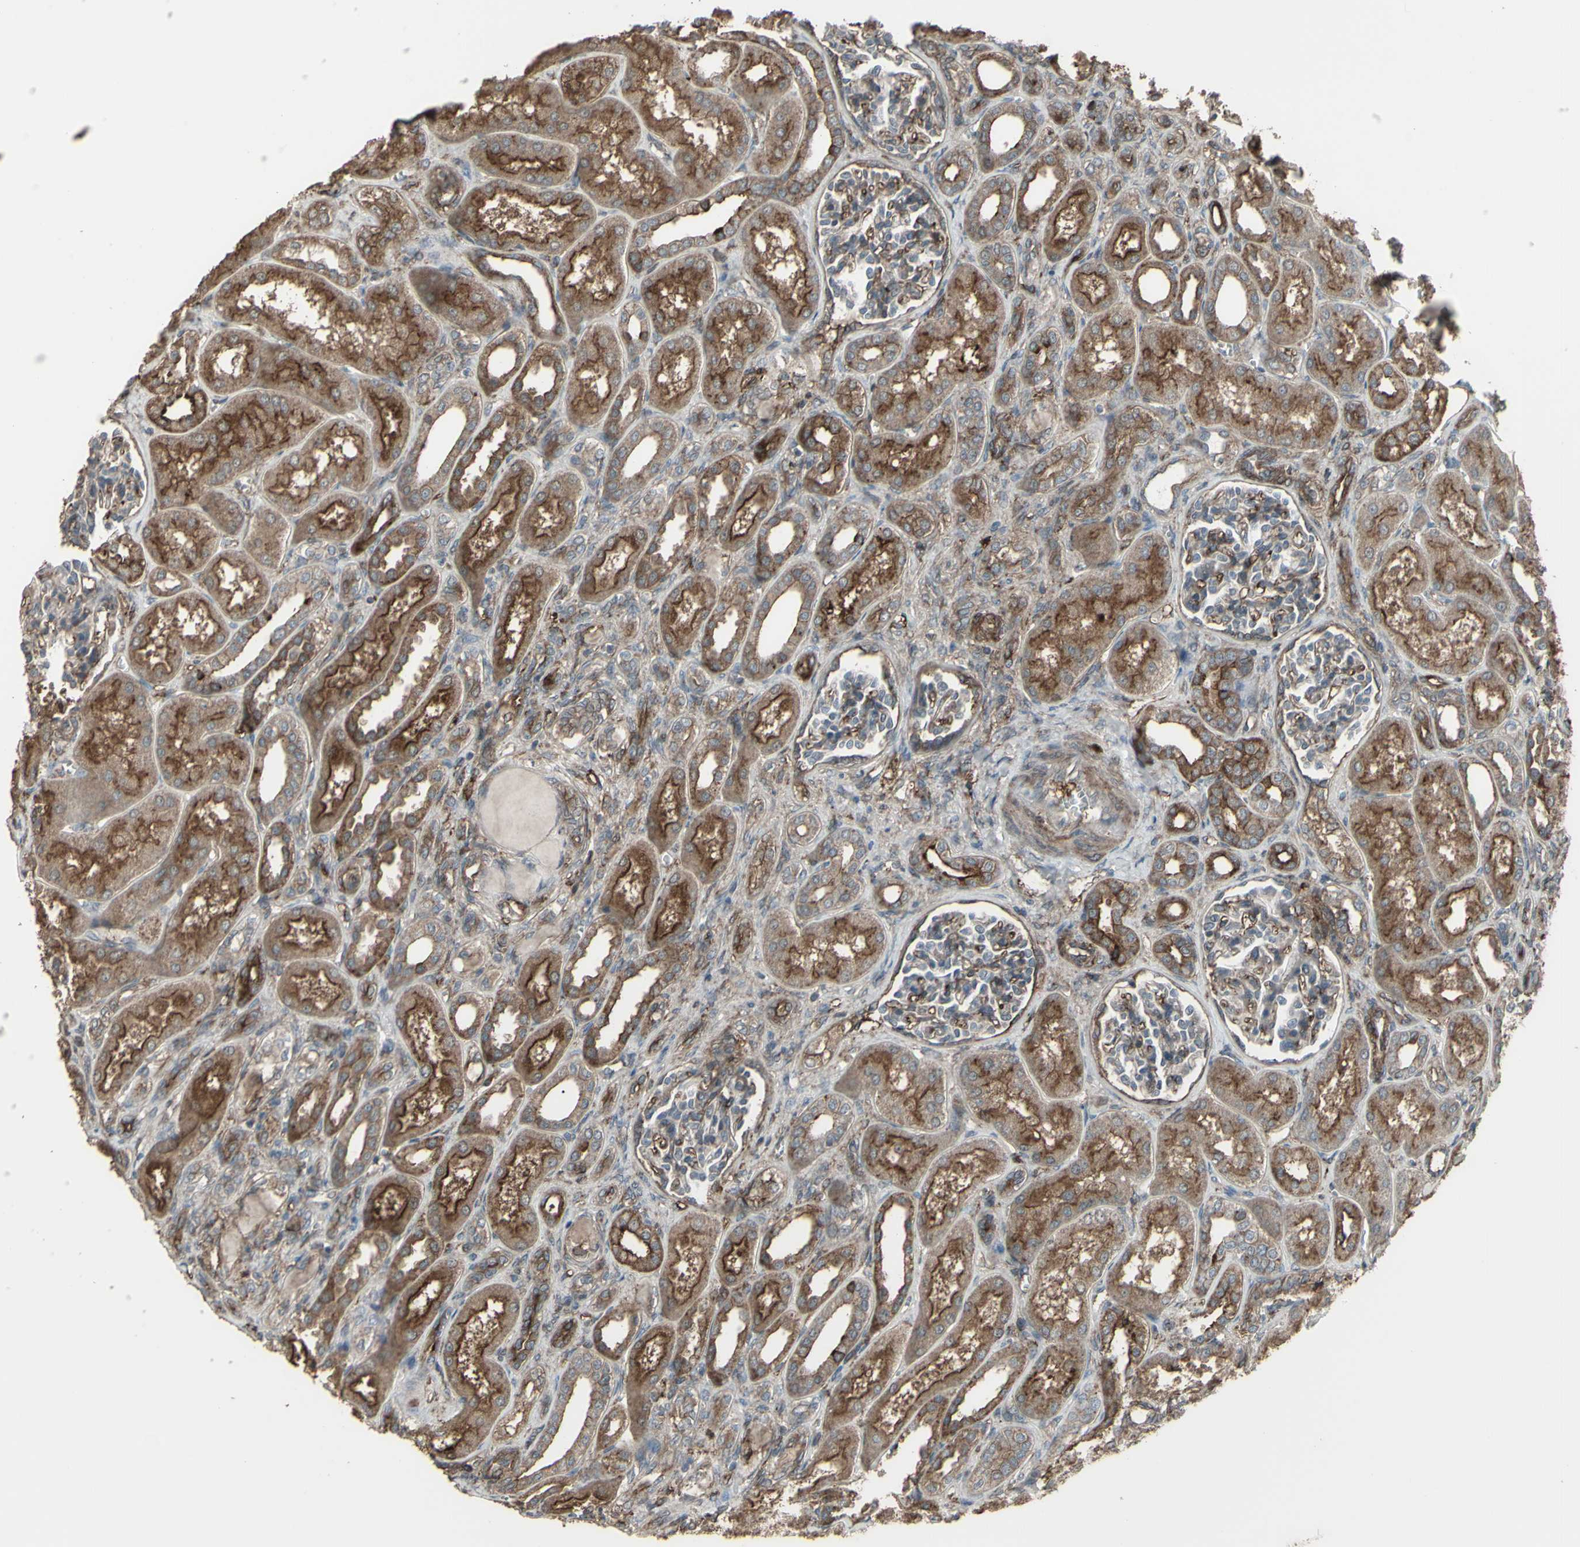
{"staining": {"intensity": "weak", "quantity": "<25%", "location": "cytoplasmic/membranous"}, "tissue": "kidney", "cell_type": "Cells in glomeruli", "image_type": "normal", "snomed": [{"axis": "morphology", "description": "Normal tissue, NOS"}, {"axis": "topography", "description": "Kidney"}], "caption": "This is a histopathology image of immunohistochemistry staining of unremarkable kidney, which shows no staining in cells in glomeruli.", "gene": "SMO", "patient": {"sex": "male", "age": 7}}